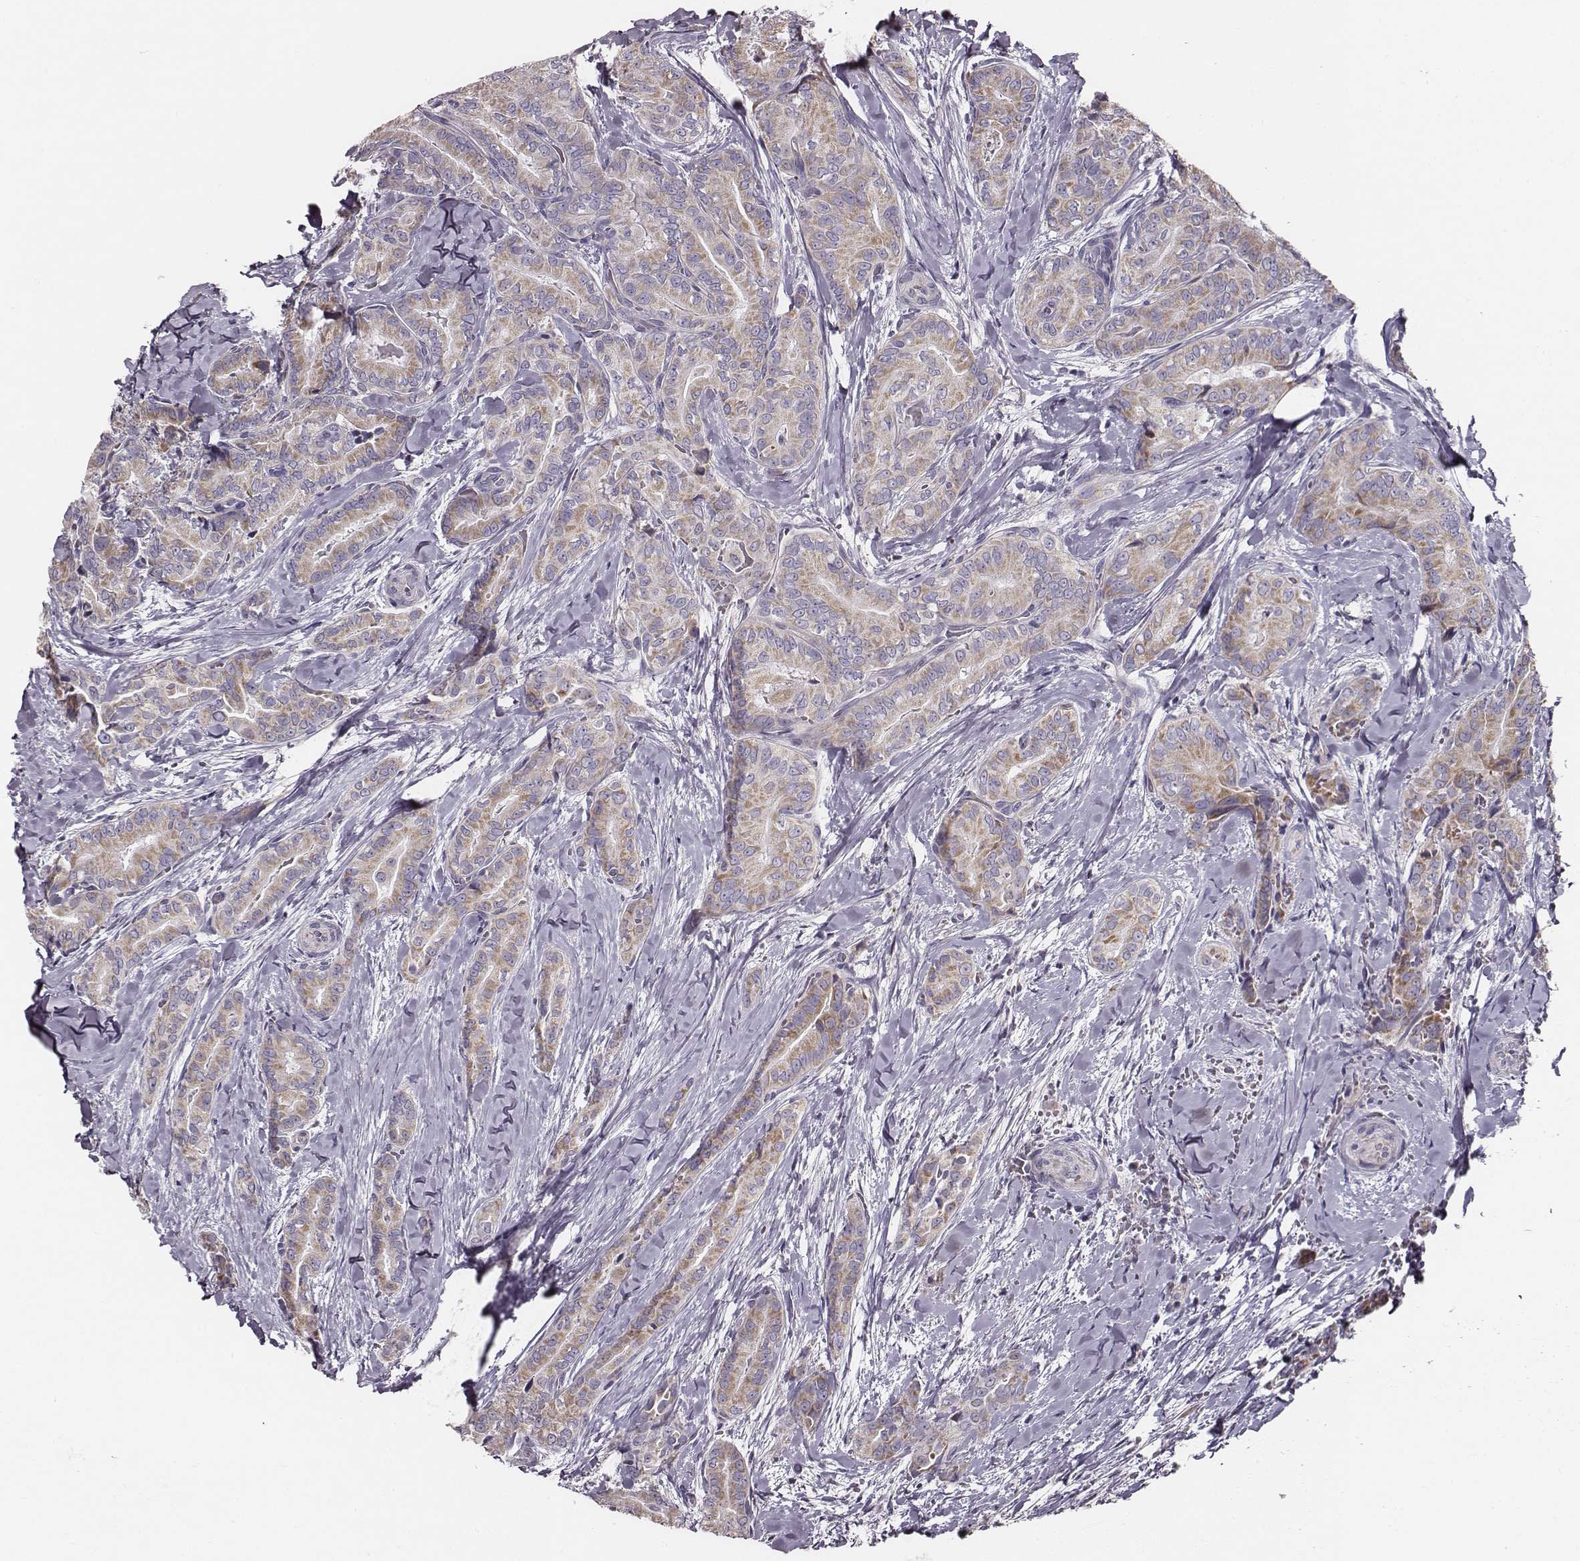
{"staining": {"intensity": "weak", "quantity": ">75%", "location": "cytoplasmic/membranous"}, "tissue": "thyroid cancer", "cell_type": "Tumor cells", "image_type": "cancer", "snomed": [{"axis": "morphology", "description": "Papillary adenocarcinoma, NOS"}, {"axis": "topography", "description": "Thyroid gland"}], "caption": "Weak cytoplasmic/membranous staining for a protein is present in approximately >75% of tumor cells of thyroid papillary adenocarcinoma using IHC.", "gene": "UBL4B", "patient": {"sex": "male", "age": 61}}